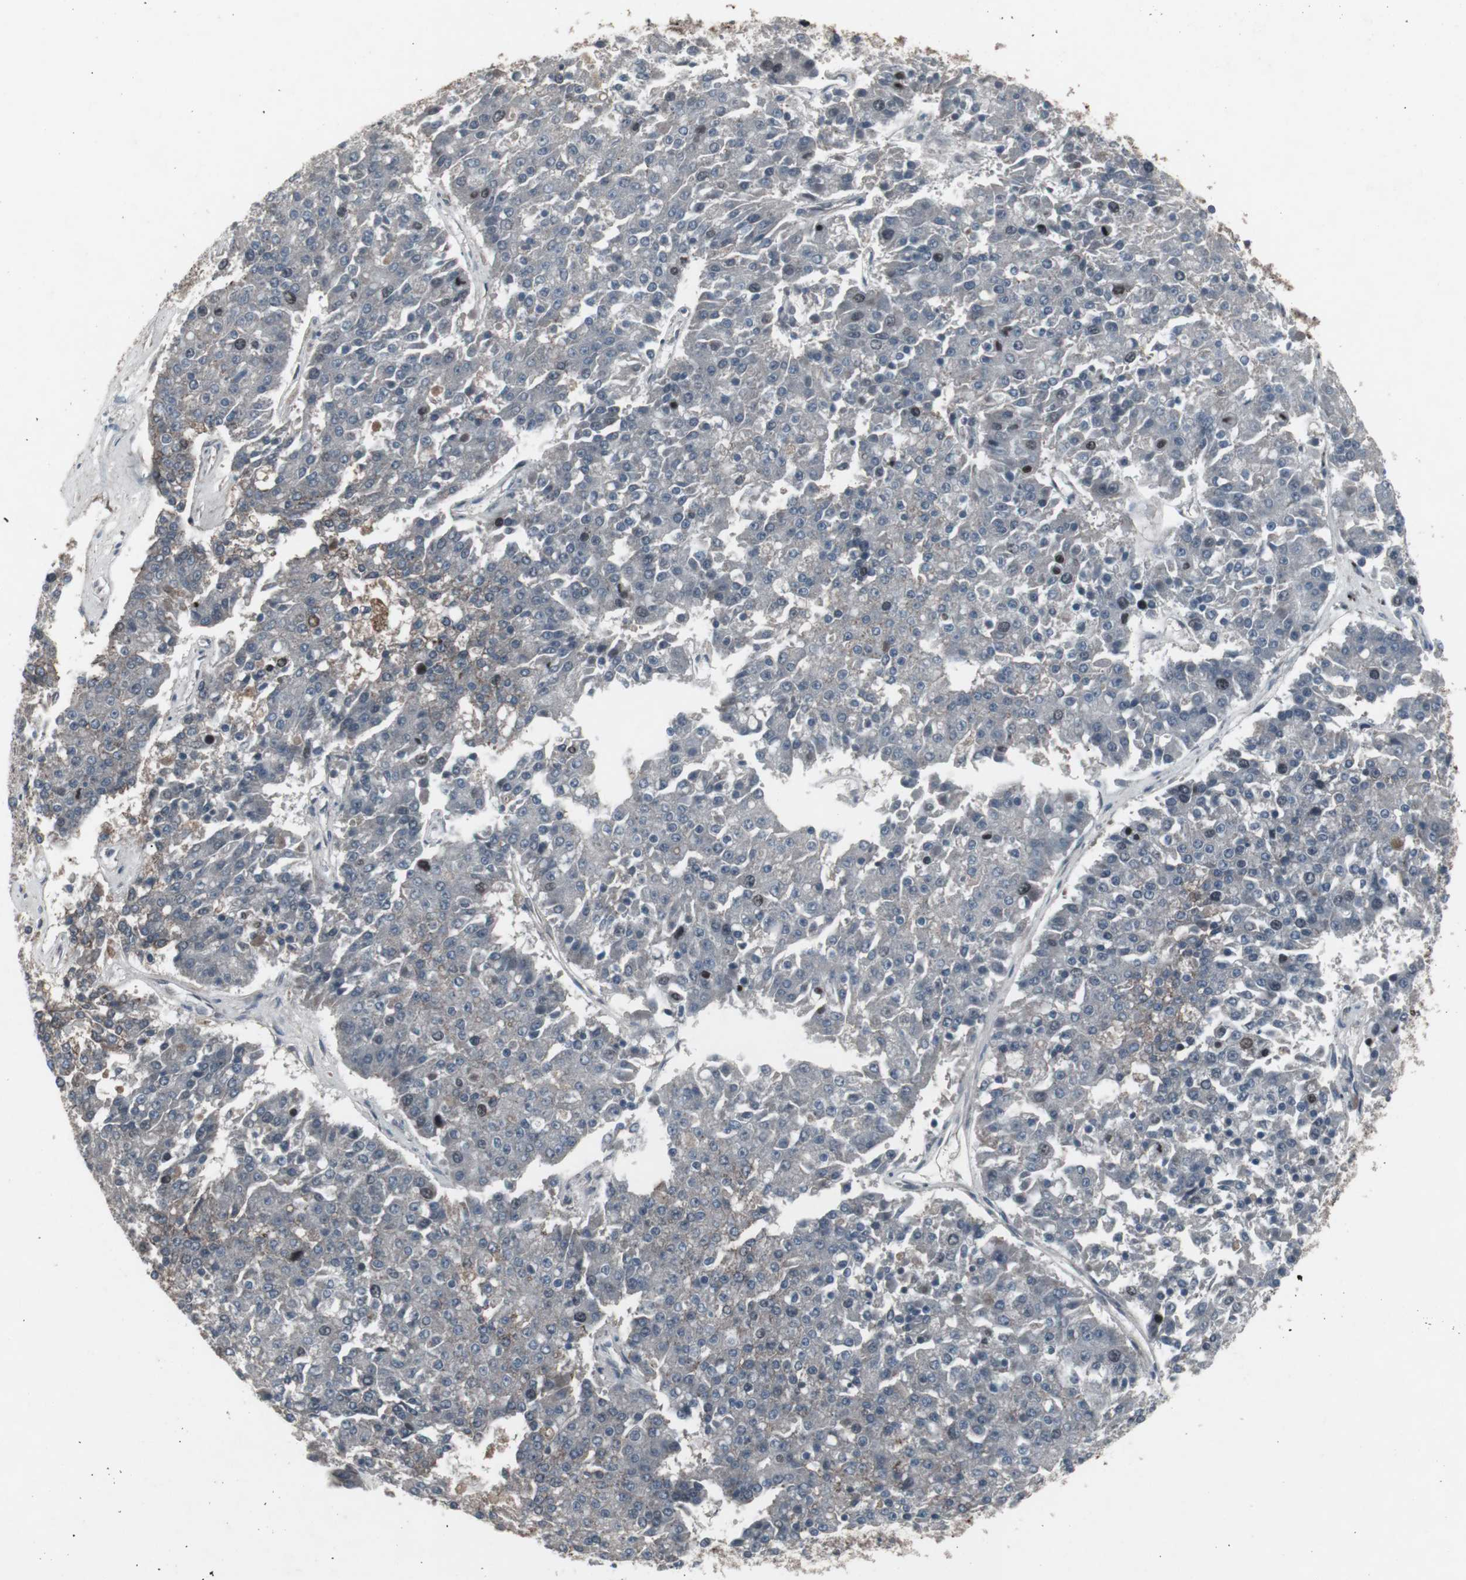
{"staining": {"intensity": "negative", "quantity": "none", "location": "none"}, "tissue": "pancreatic cancer", "cell_type": "Tumor cells", "image_type": "cancer", "snomed": [{"axis": "morphology", "description": "Adenocarcinoma, NOS"}, {"axis": "topography", "description": "Pancreas"}], "caption": "The histopathology image reveals no significant positivity in tumor cells of pancreatic cancer (adenocarcinoma).", "gene": "SSTR2", "patient": {"sex": "male", "age": 50}}